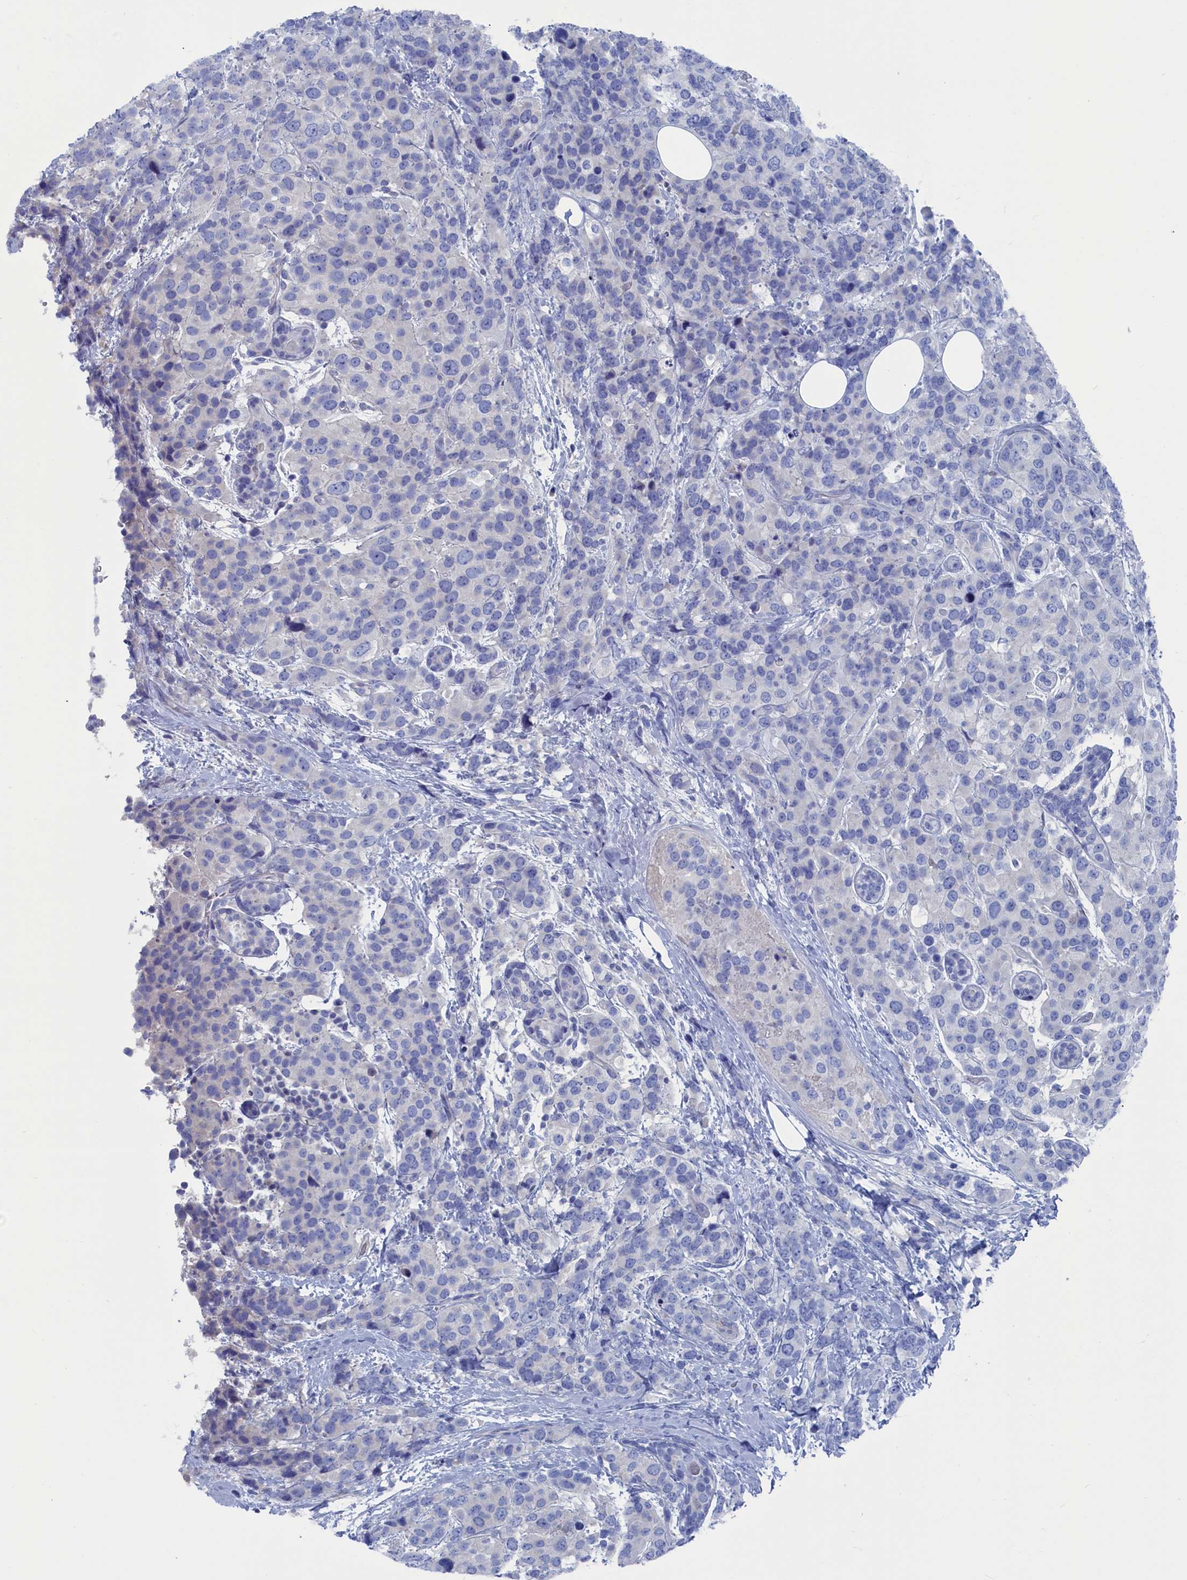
{"staining": {"intensity": "negative", "quantity": "none", "location": "none"}, "tissue": "breast cancer", "cell_type": "Tumor cells", "image_type": "cancer", "snomed": [{"axis": "morphology", "description": "Lobular carcinoma"}, {"axis": "topography", "description": "Breast"}], "caption": "There is no significant positivity in tumor cells of breast cancer (lobular carcinoma).", "gene": "CEND1", "patient": {"sex": "female", "age": 59}}